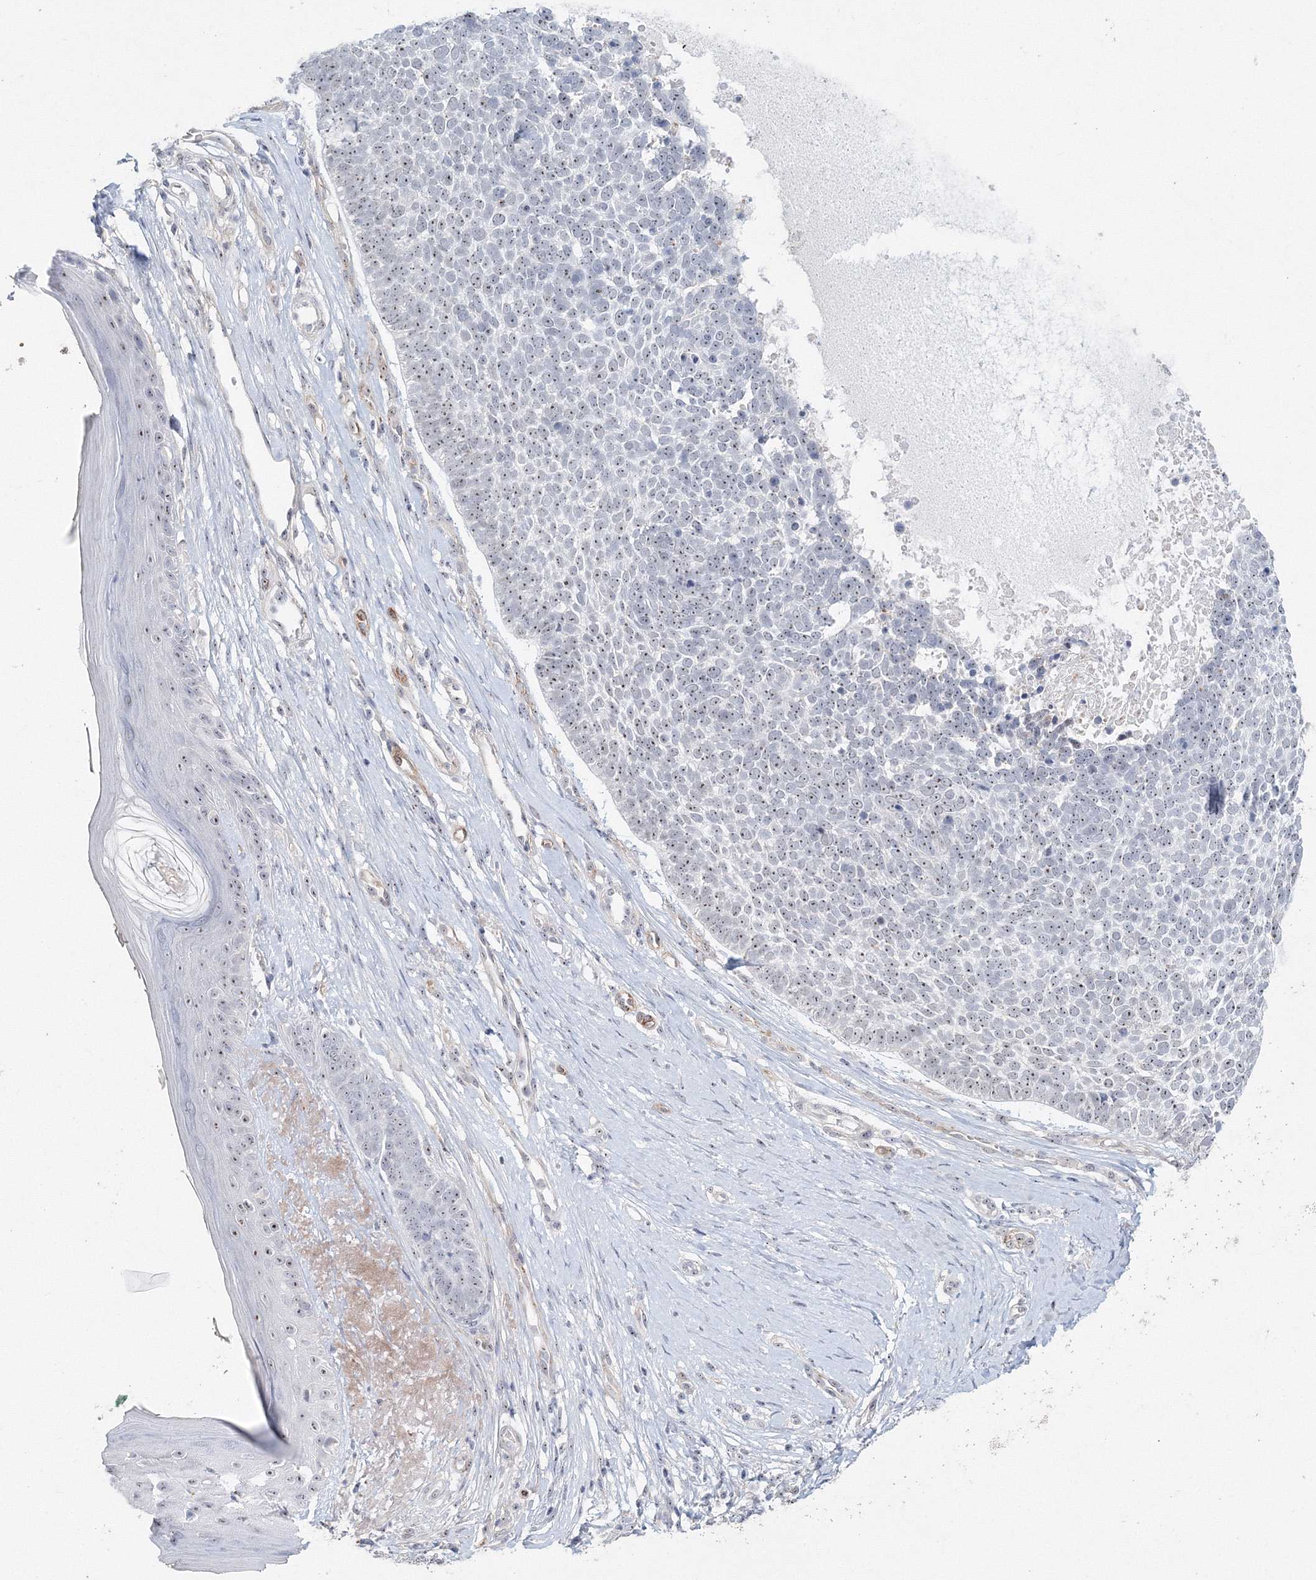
{"staining": {"intensity": "weak", "quantity": ">75%", "location": "nuclear"}, "tissue": "skin cancer", "cell_type": "Tumor cells", "image_type": "cancer", "snomed": [{"axis": "morphology", "description": "Basal cell carcinoma"}, {"axis": "topography", "description": "Skin"}], "caption": "IHC (DAB) staining of human skin cancer (basal cell carcinoma) displays weak nuclear protein staining in about >75% of tumor cells.", "gene": "SIRT7", "patient": {"sex": "female", "age": 81}}